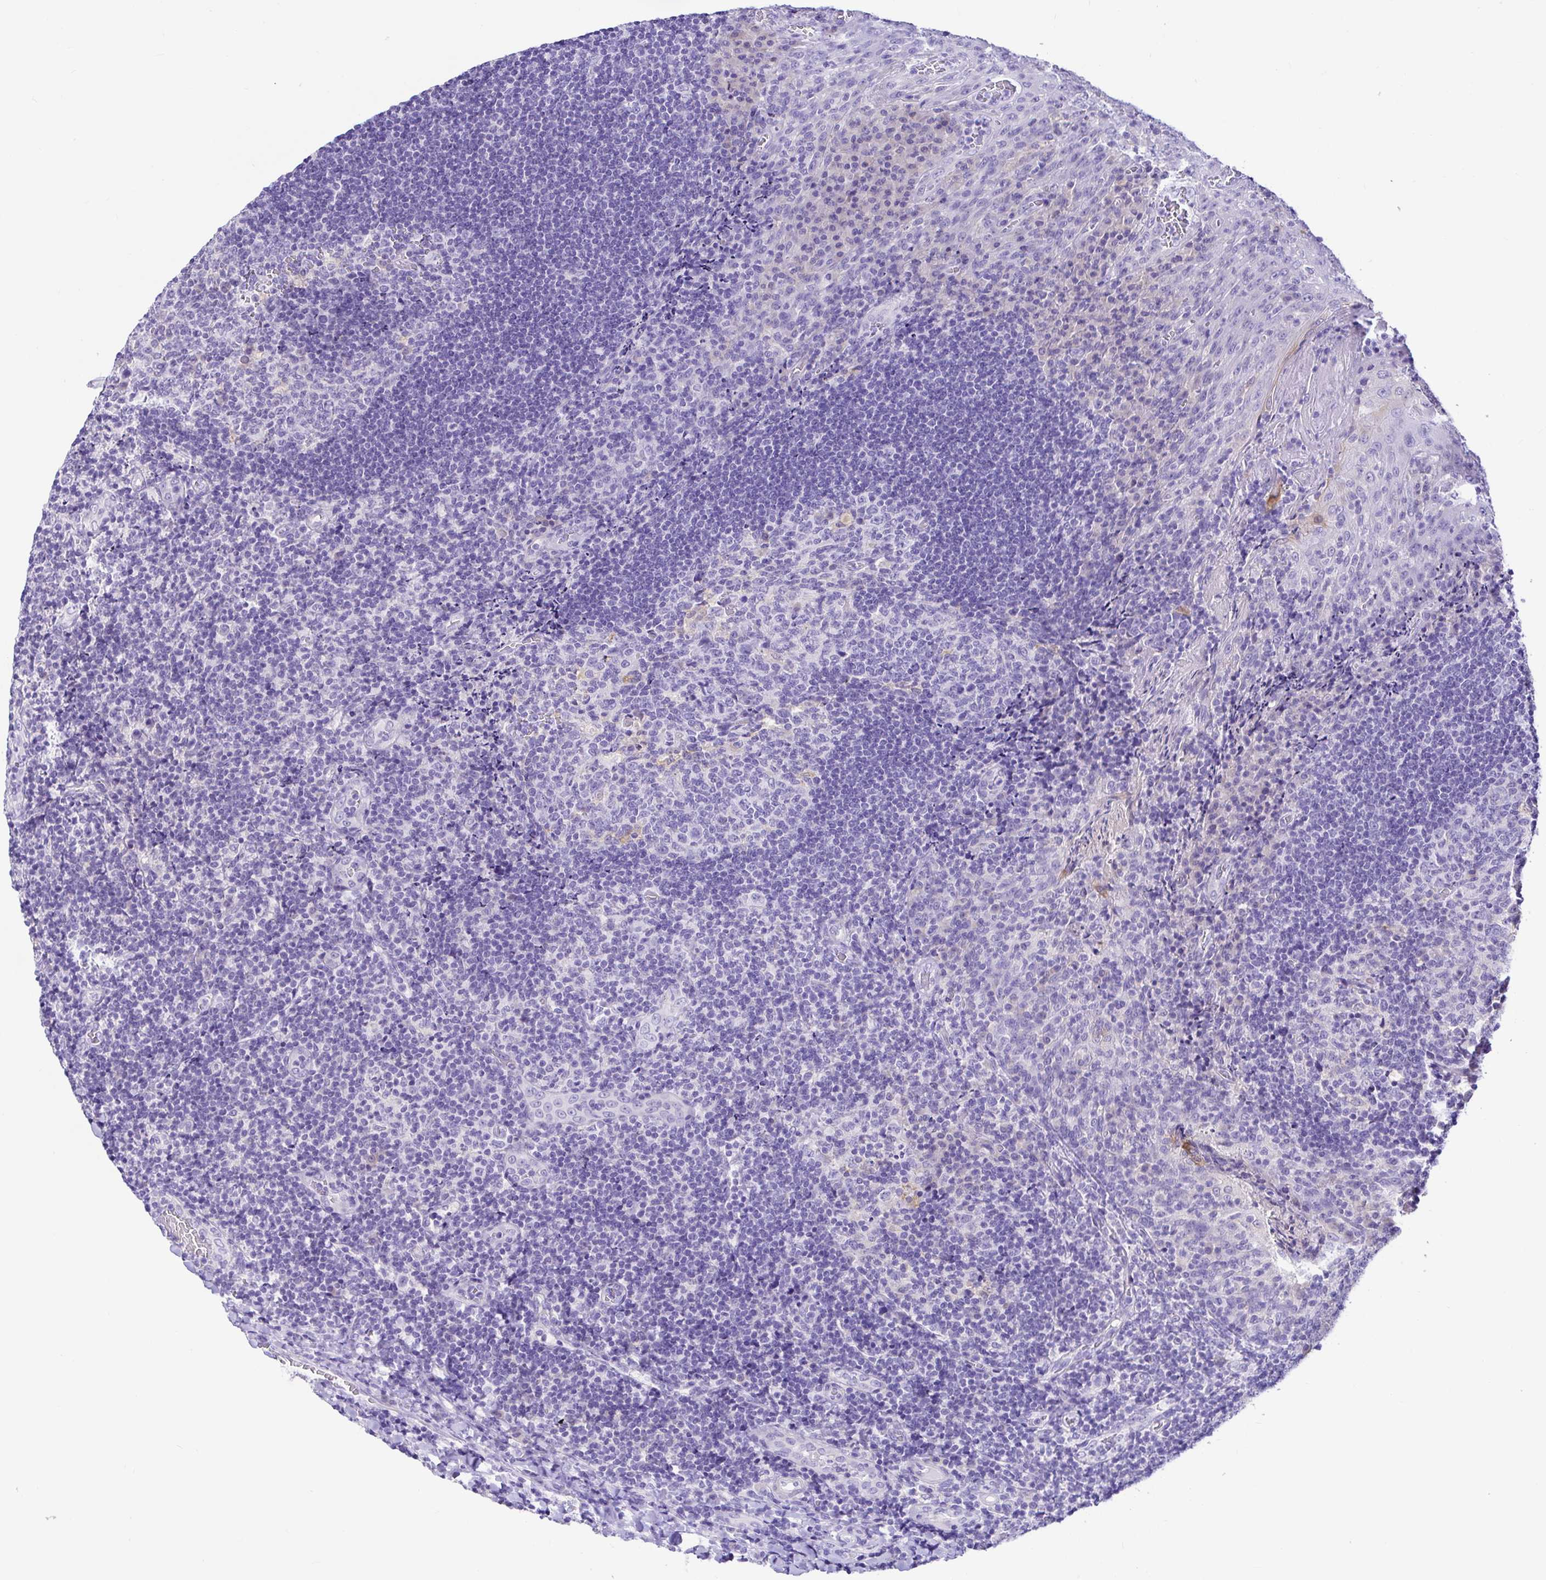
{"staining": {"intensity": "negative", "quantity": "none", "location": "none"}, "tissue": "tonsil", "cell_type": "Germinal center cells", "image_type": "normal", "snomed": [{"axis": "morphology", "description": "Normal tissue, NOS"}, {"axis": "topography", "description": "Tonsil"}], "caption": "Tonsil was stained to show a protein in brown. There is no significant positivity in germinal center cells.", "gene": "BACE2", "patient": {"sex": "male", "age": 17}}